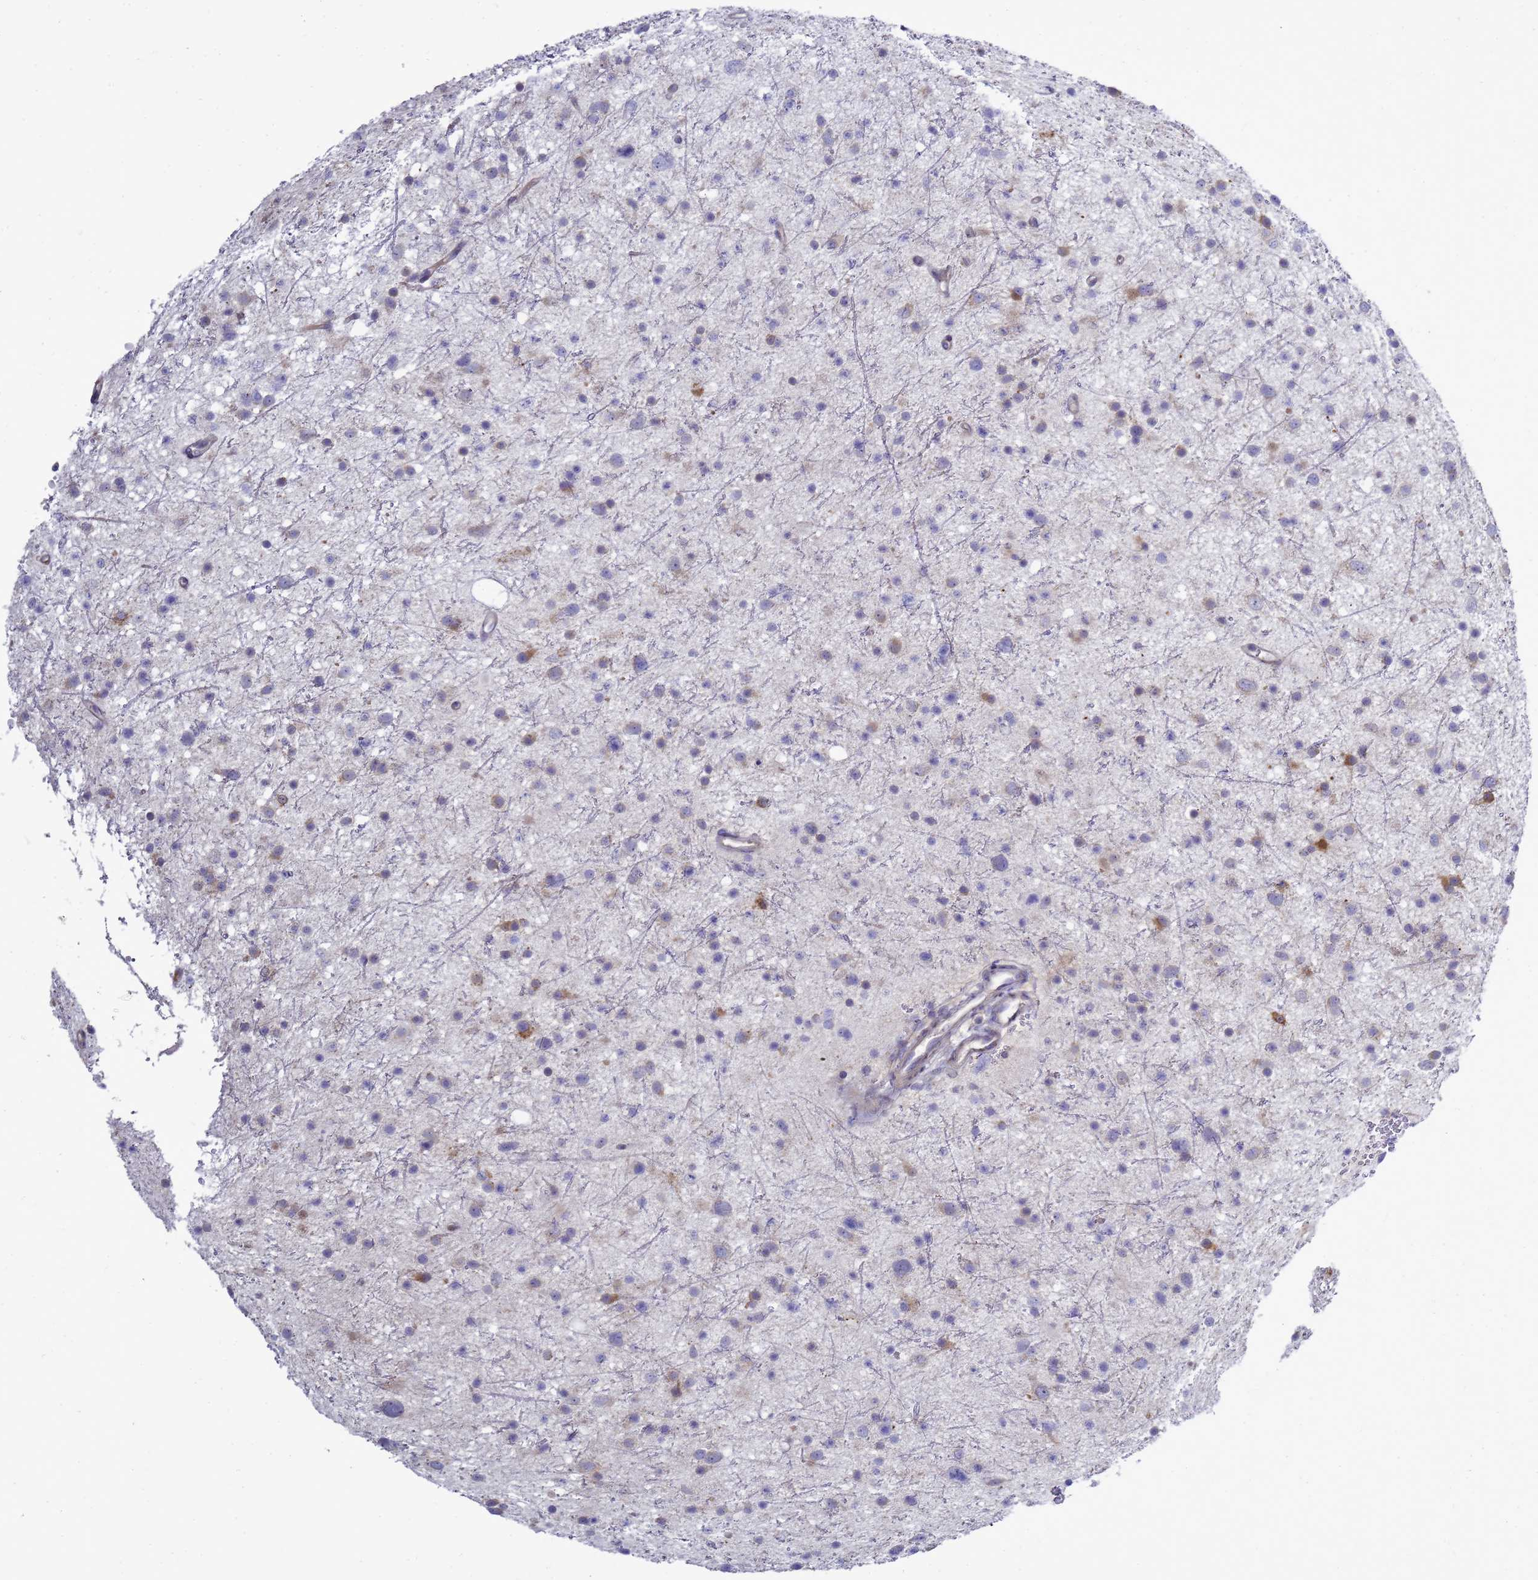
{"staining": {"intensity": "weak", "quantity": "<25%", "location": "cytoplasmic/membranous"}, "tissue": "glioma", "cell_type": "Tumor cells", "image_type": "cancer", "snomed": [{"axis": "morphology", "description": "Glioma, malignant, Low grade"}, {"axis": "topography", "description": "Cerebral cortex"}], "caption": "Glioma was stained to show a protein in brown. There is no significant staining in tumor cells. Brightfield microscopy of immunohistochemistry stained with DAB (brown) and hematoxylin (blue), captured at high magnification.", "gene": "MON1B", "patient": {"sex": "female", "age": 39}}